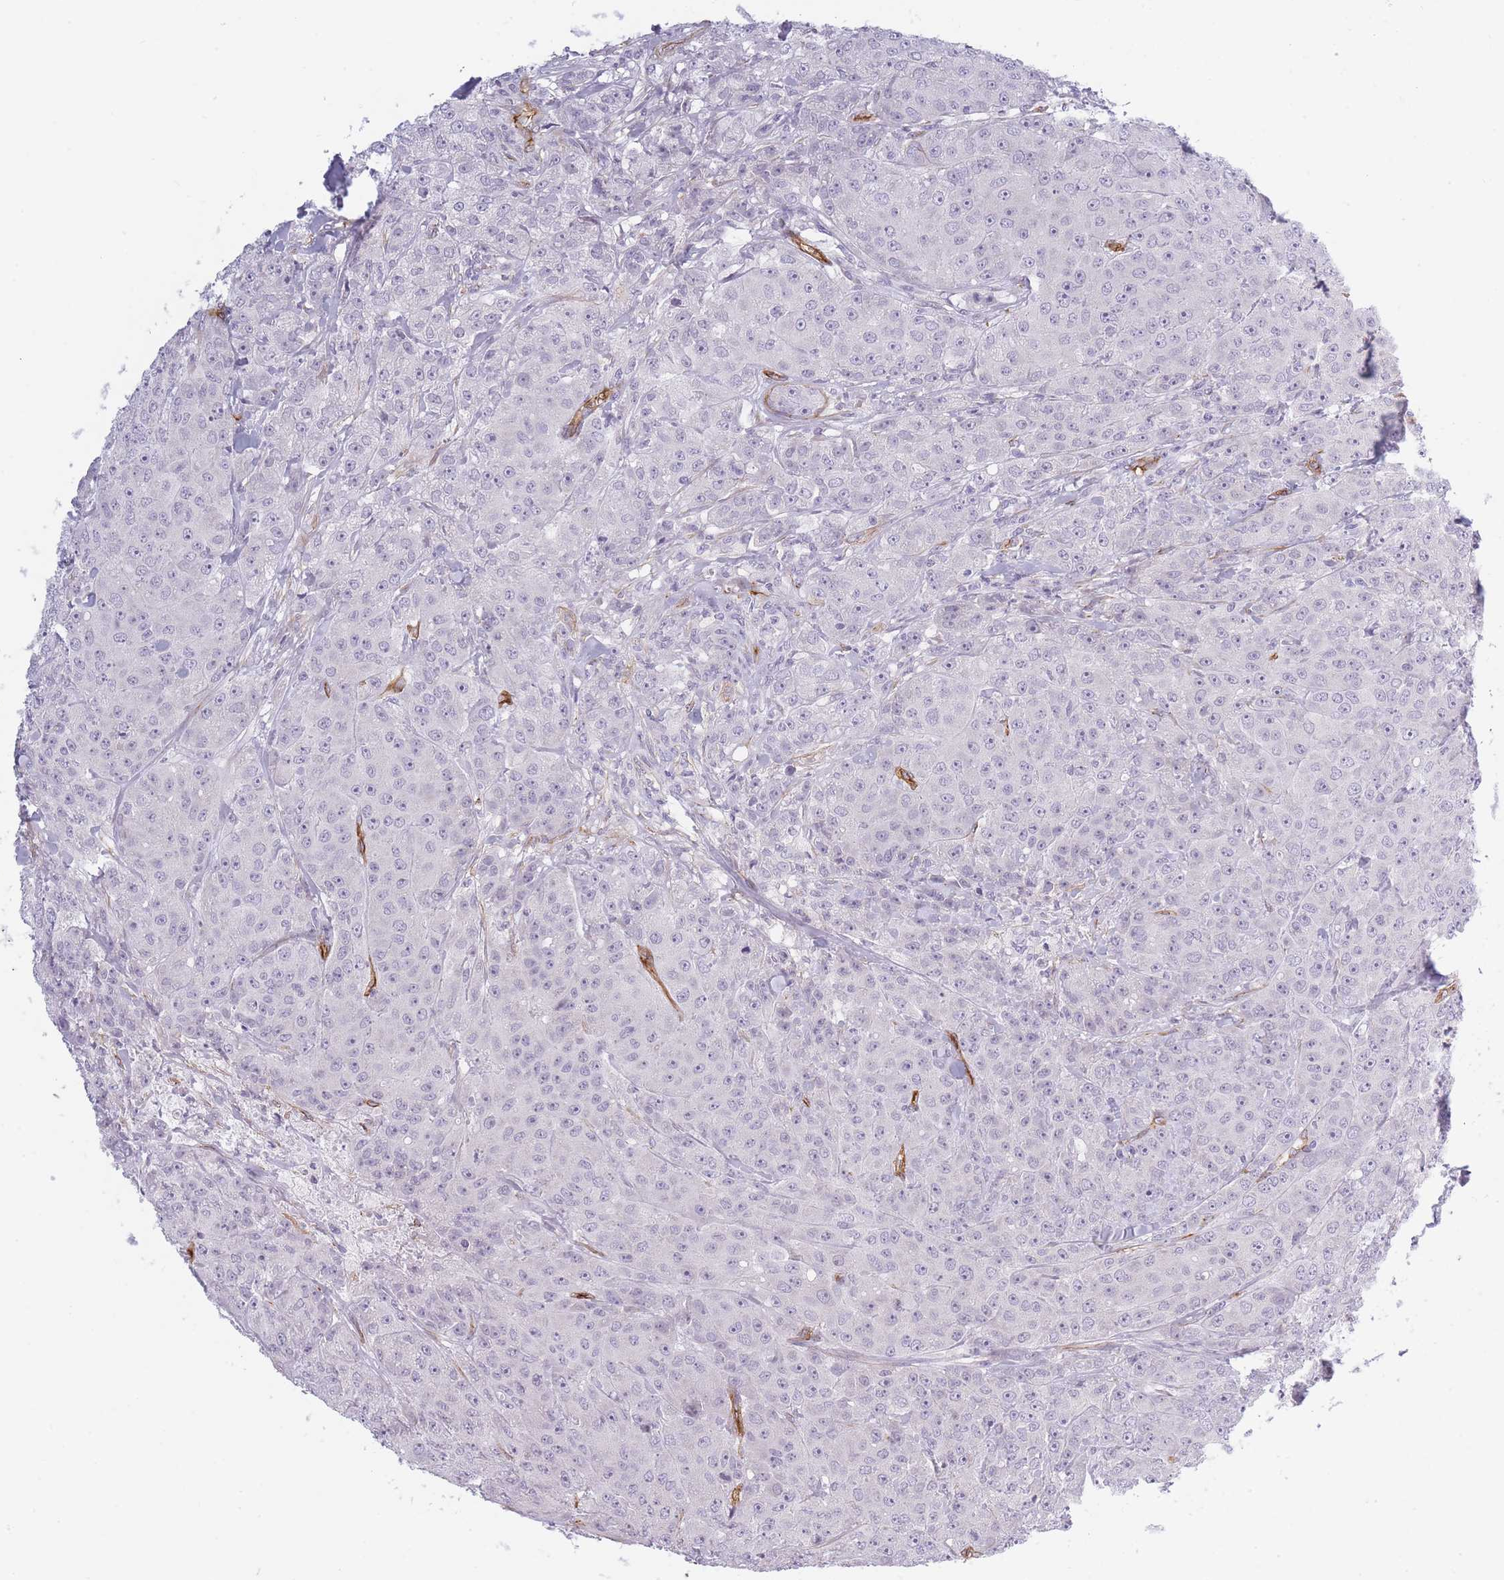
{"staining": {"intensity": "negative", "quantity": "none", "location": "none"}, "tissue": "breast cancer", "cell_type": "Tumor cells", "image_type": "cancer", "snomed": [{"axis": "morphology", "description": "Duct carcinoma"}, {"axis": "topography", "description": "Breast"}], "caption": "DAB immunohistochemical staining of human breast intraductal carcinoma demonstrates no significant positivity in tumor cells. The staining was performed using DAB to visualize the protein expression in brown, while the nuclei were stained in blue with hematoxylin (Magnification: 20x).", "gene": "OR6B3", "patient": {"sex": "female", "age": 43}}